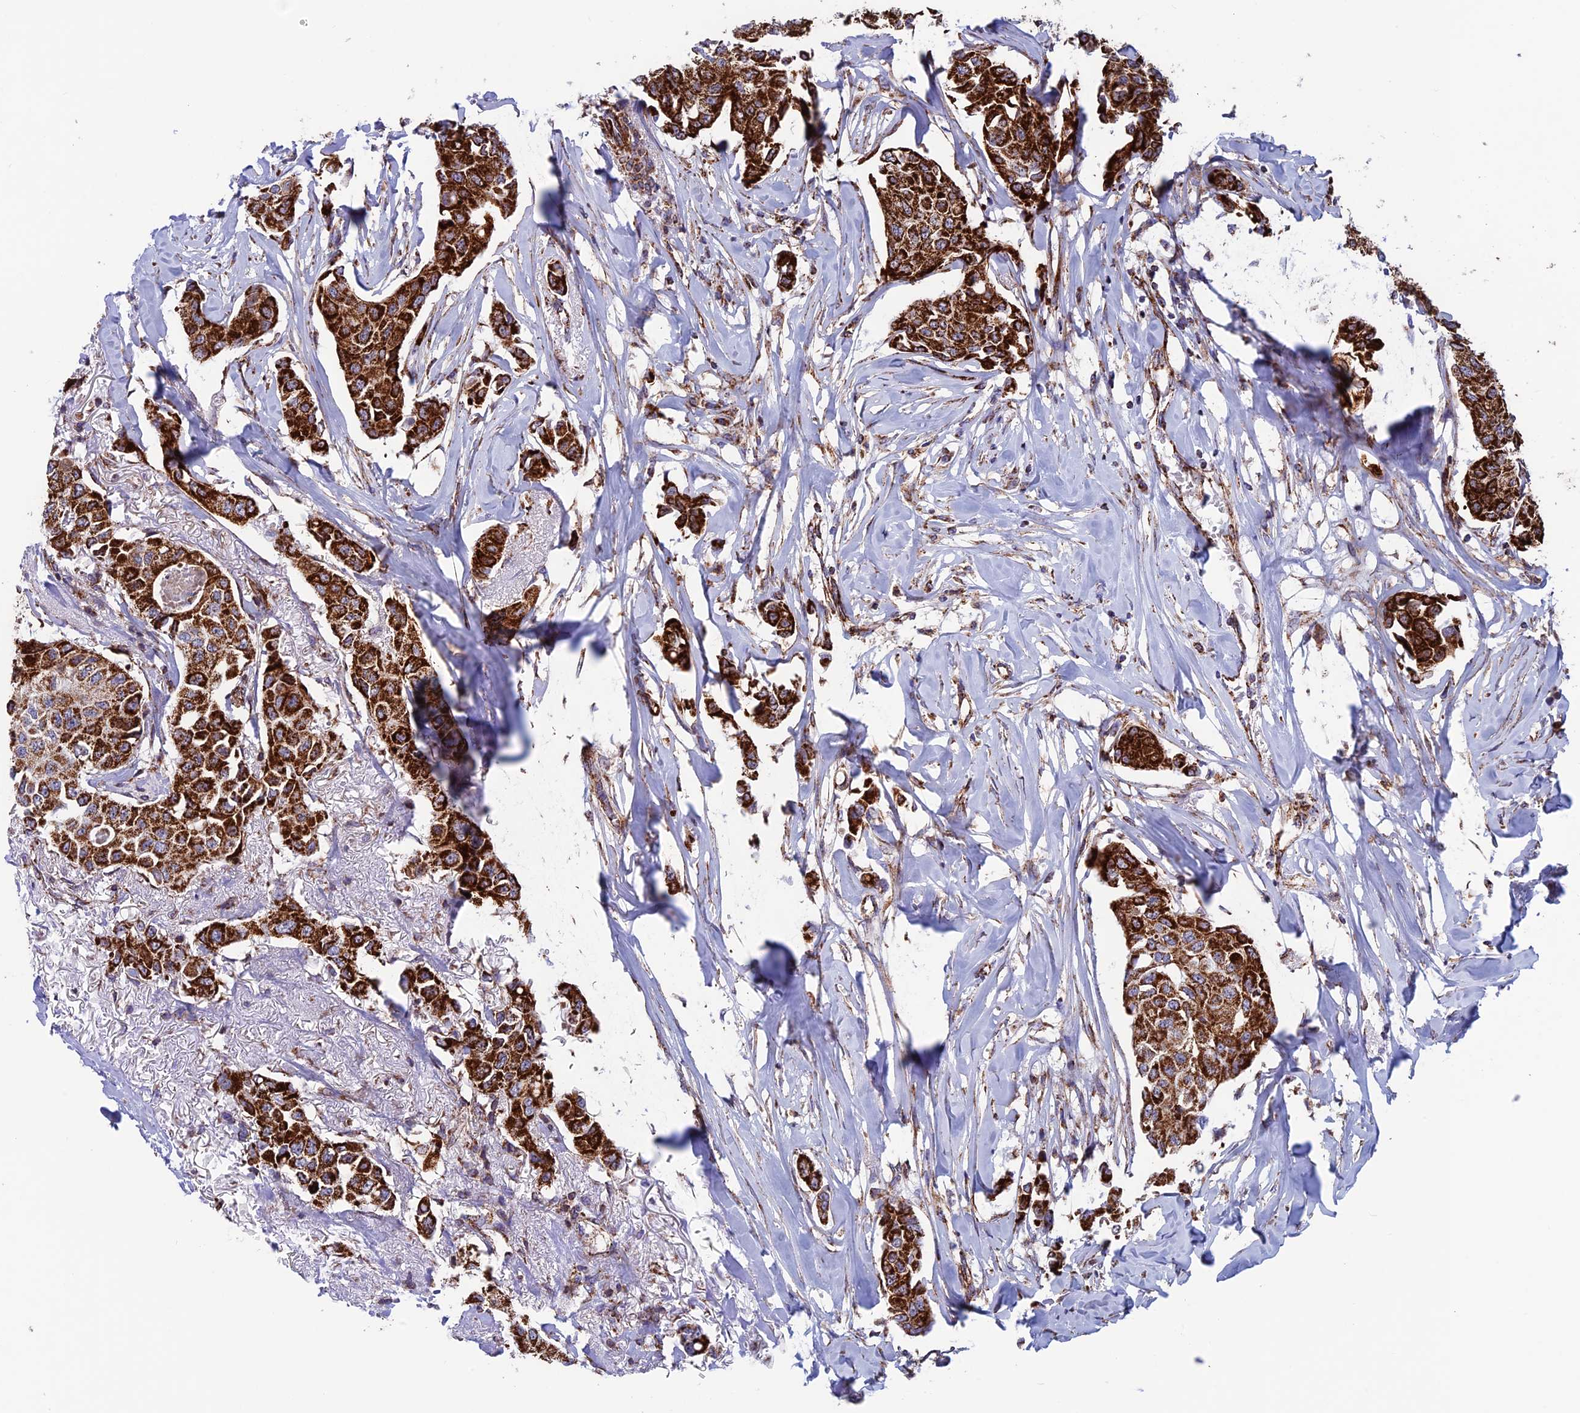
{"staining": {"intensity": "strong", "quantity": ">75%", "location": "cytoplasmic/membranous"}, "tissue": "breast cancer", "cell_type": "Tumor cells", "image_type": "cancer", "snomed": [{"axis": "morphology", "description": "Duct carcinoma"}, {"axis": "topography", "description": "Breast"}], "caption": "Immunohistochemical staining of human invasive ductal carcinoma (breast) exhibits high levels of strong cytoplasmic/membranous protein expression in approximately >75% of tumor cells.", "gene": "MRPS18B", "patient": {"sex": "female", "age": 80}}